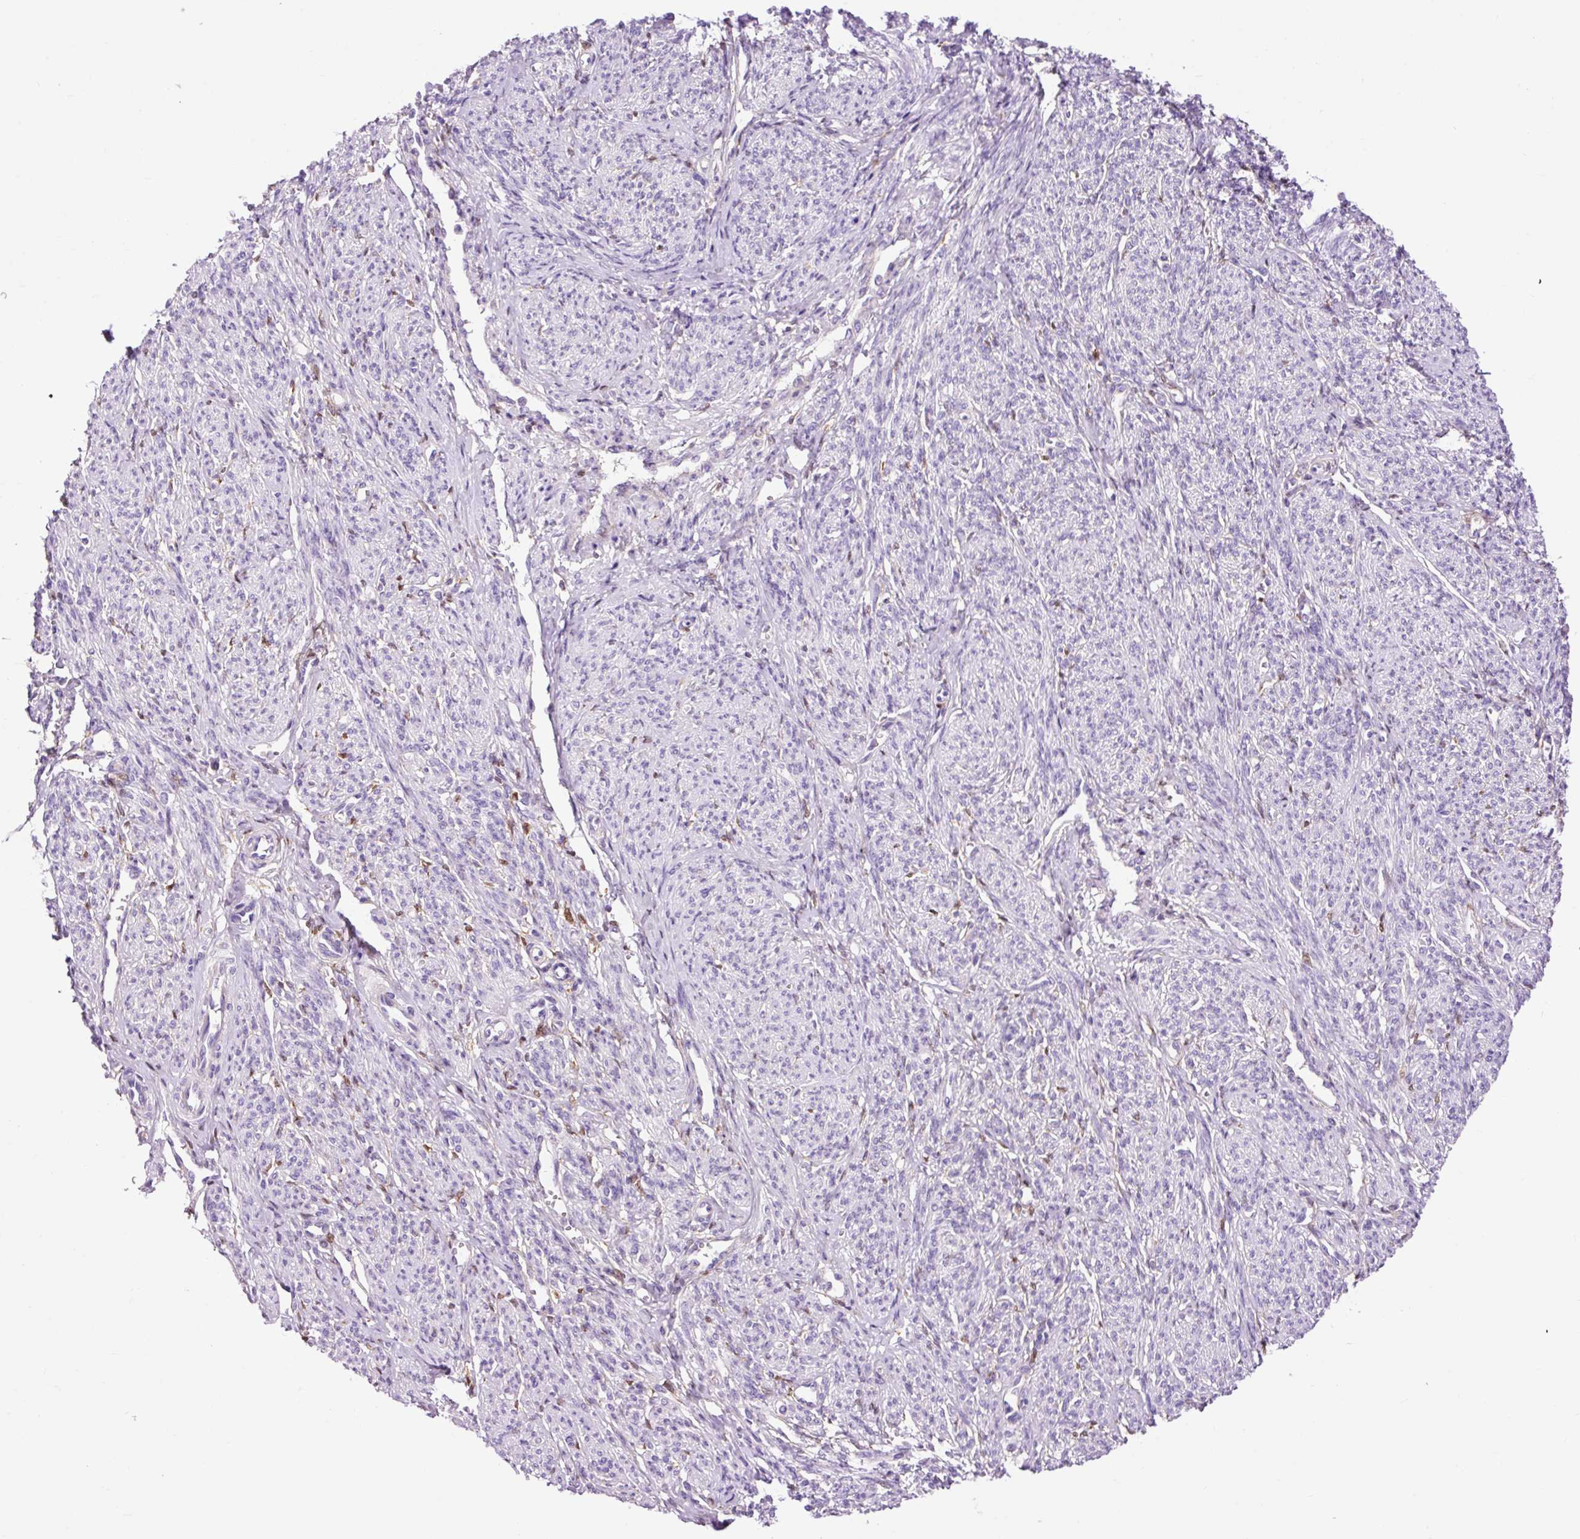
{"staining": {"intensity": "negative", "quantity": "none", "location": "none"}, "tissue": "smooth muscle", "cell_type": "Smooth muscle cells", "image_type": "normal", "snomed": [{"axis": "morphology", "description": "Normal tissue, NOS"}, {"axis": "topography", "description": "Smooth muscle"}], "caption": "Image shows no significant protein positivity in smooth muscle cells of benign smooth muscle.", "gene": "CD83", "patient": {"sex": "female", "age": 65}}